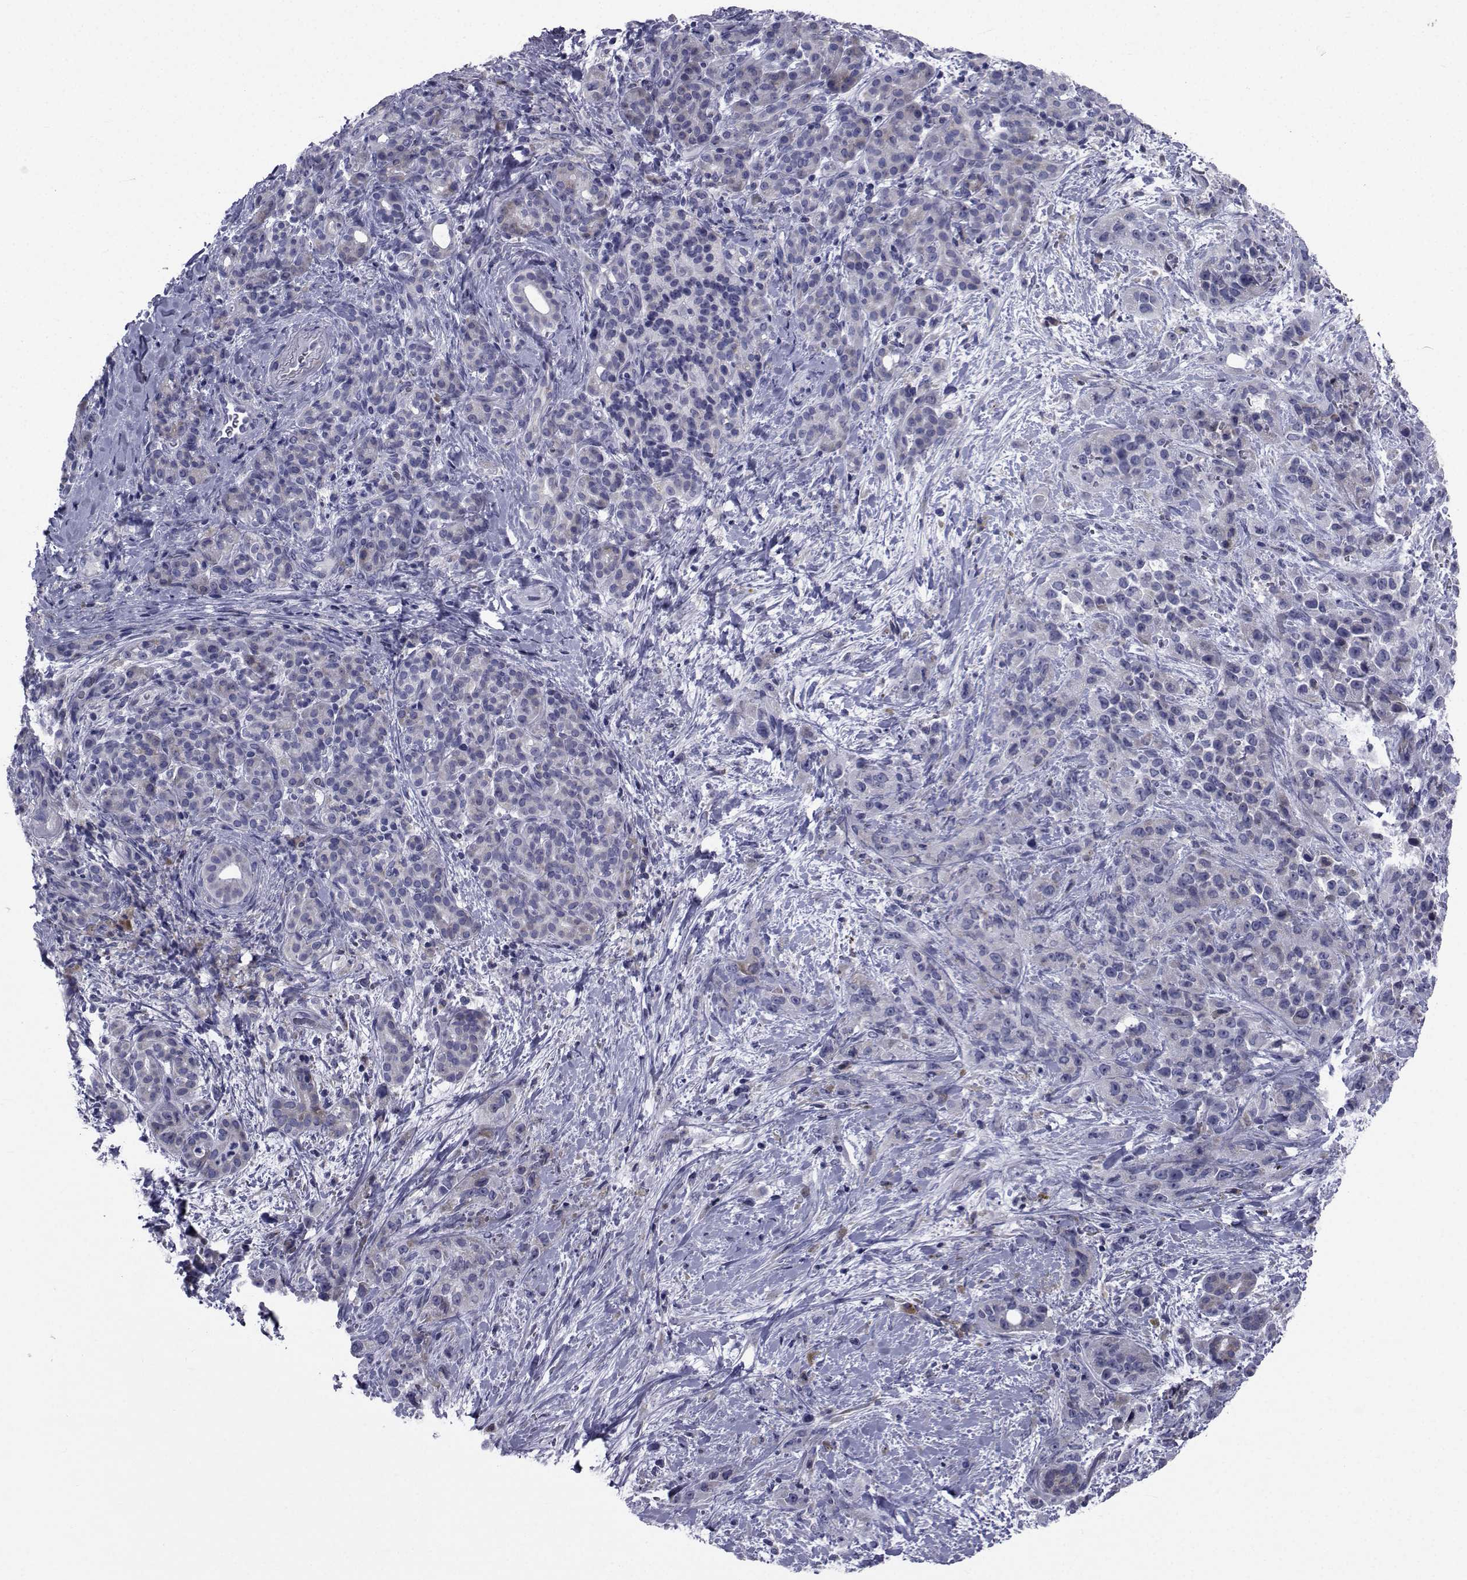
{"staining": {"intensity": "weak", "quantity": "<25%", "location": "cytoplasmic/membranous"}, "tissue": "pancreatic cancer", "cell_type": "Tumor cells", "image_type": "cancer", "snomed": [{"axis": "morphology", "description": "Adenocarcinoma, NOS"}, {"axis": "topography", "description": "Pancreas"}], "caption": "Adenocarcinoma (pancreatic) stained for a protein using immunohistochemistry (IHC) shows no staining tumor cells.", "gene": "ROPN1", "patient": {"sex": "male", "age": 44}}